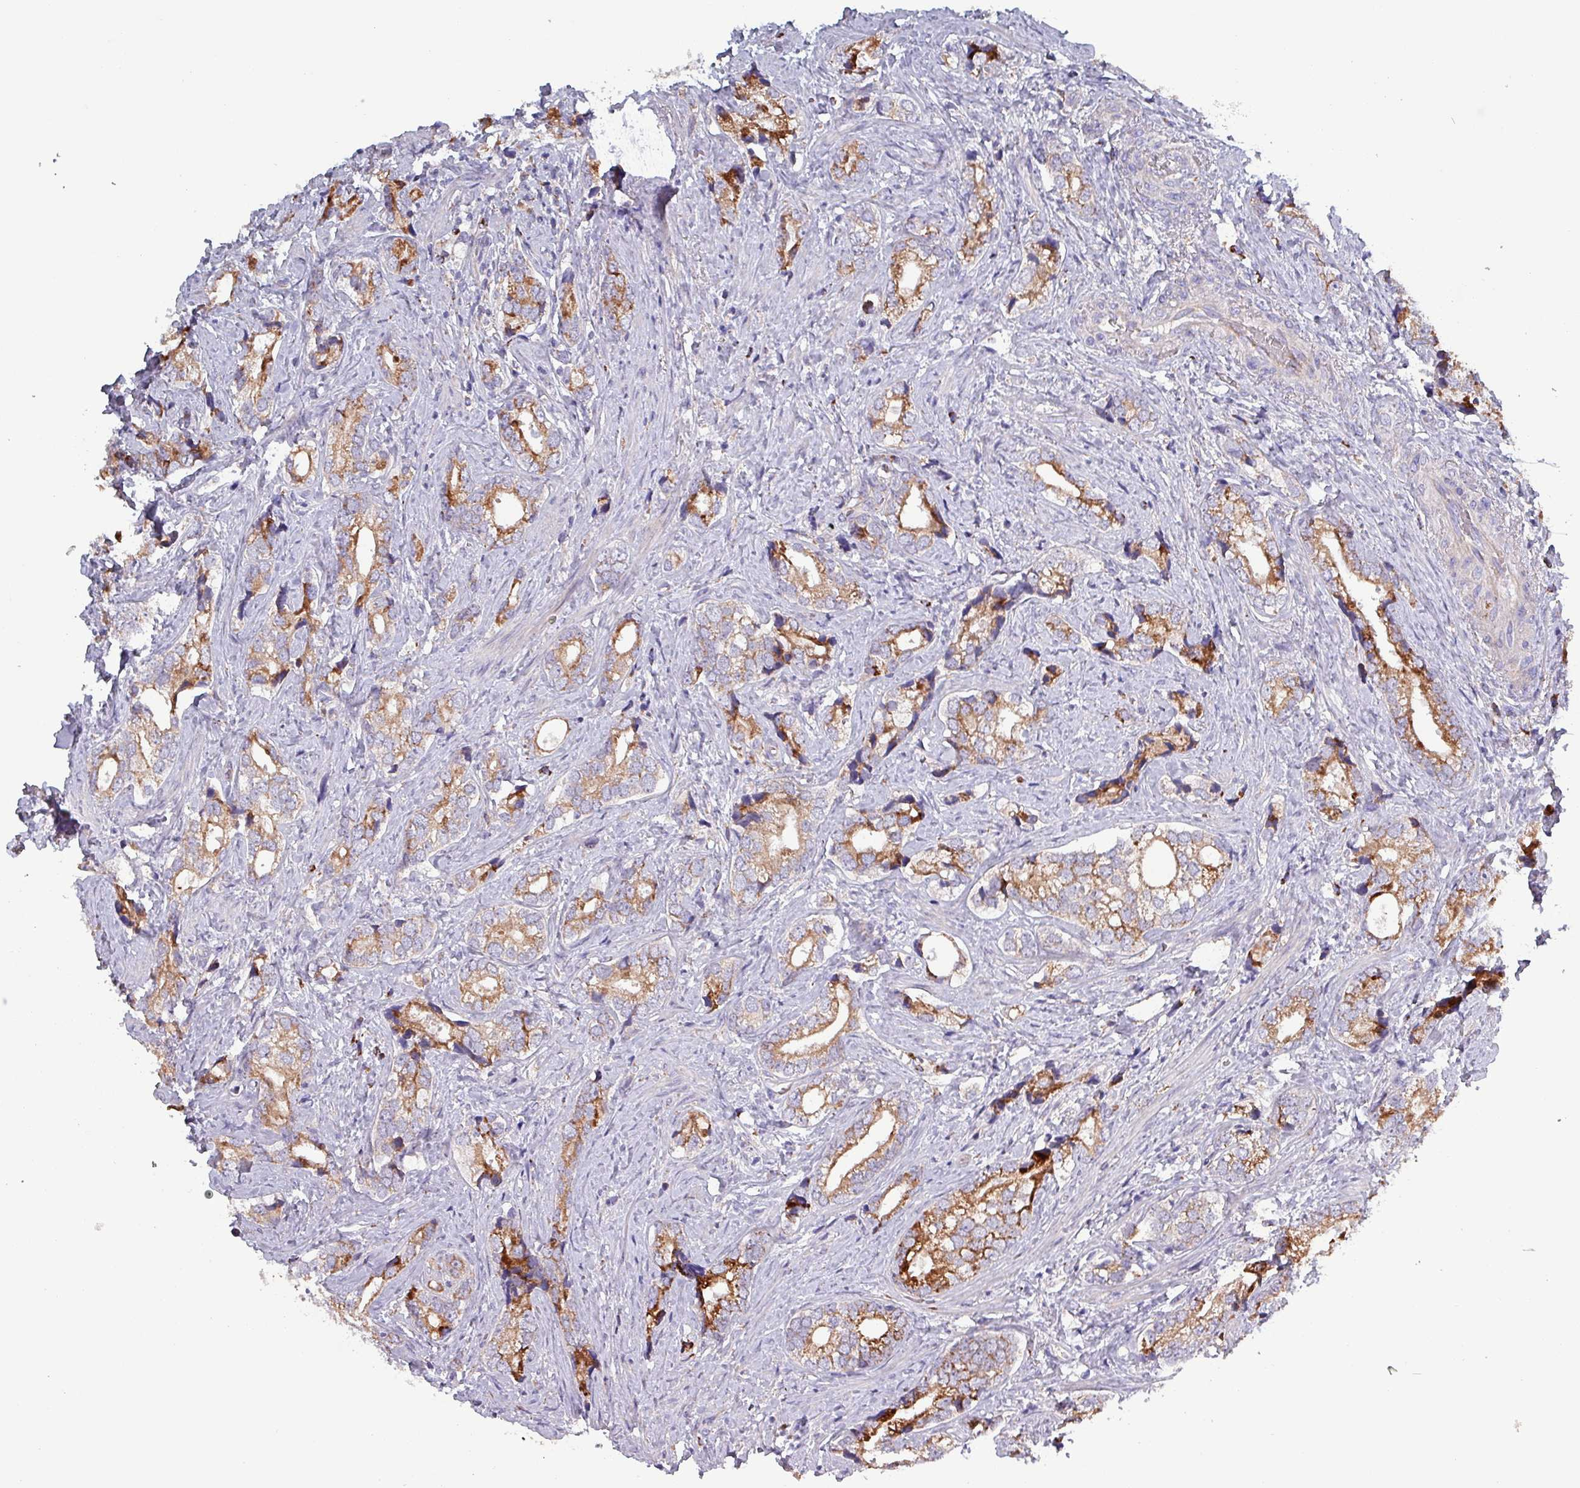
{"staining": {"intensity": "moderate", "quantity": ">75%", "location": "cytoplasmic/membranous"}, "tissue": "prostate cancer", "cell_type": "Tumor cells", "image_type": "cancer", "snomed": [{"axis": "morphology", "description": "Adenocarcinoma, High grade"}, {"axis": "topography", "description": "Prostate"}], "caption": "Protein analysis of prostate adenocarcinoma (high-grade) tissue displays moderate cytoplasmic/membranous positivity in approximately >75% of tumor cells. (DAB (3,3'-diaminobenzidine) IHC, brown staining for protein, blue staining for nuclei).", "gene": "ZNF322", "patient": {"sex": "male", "age": 75}}